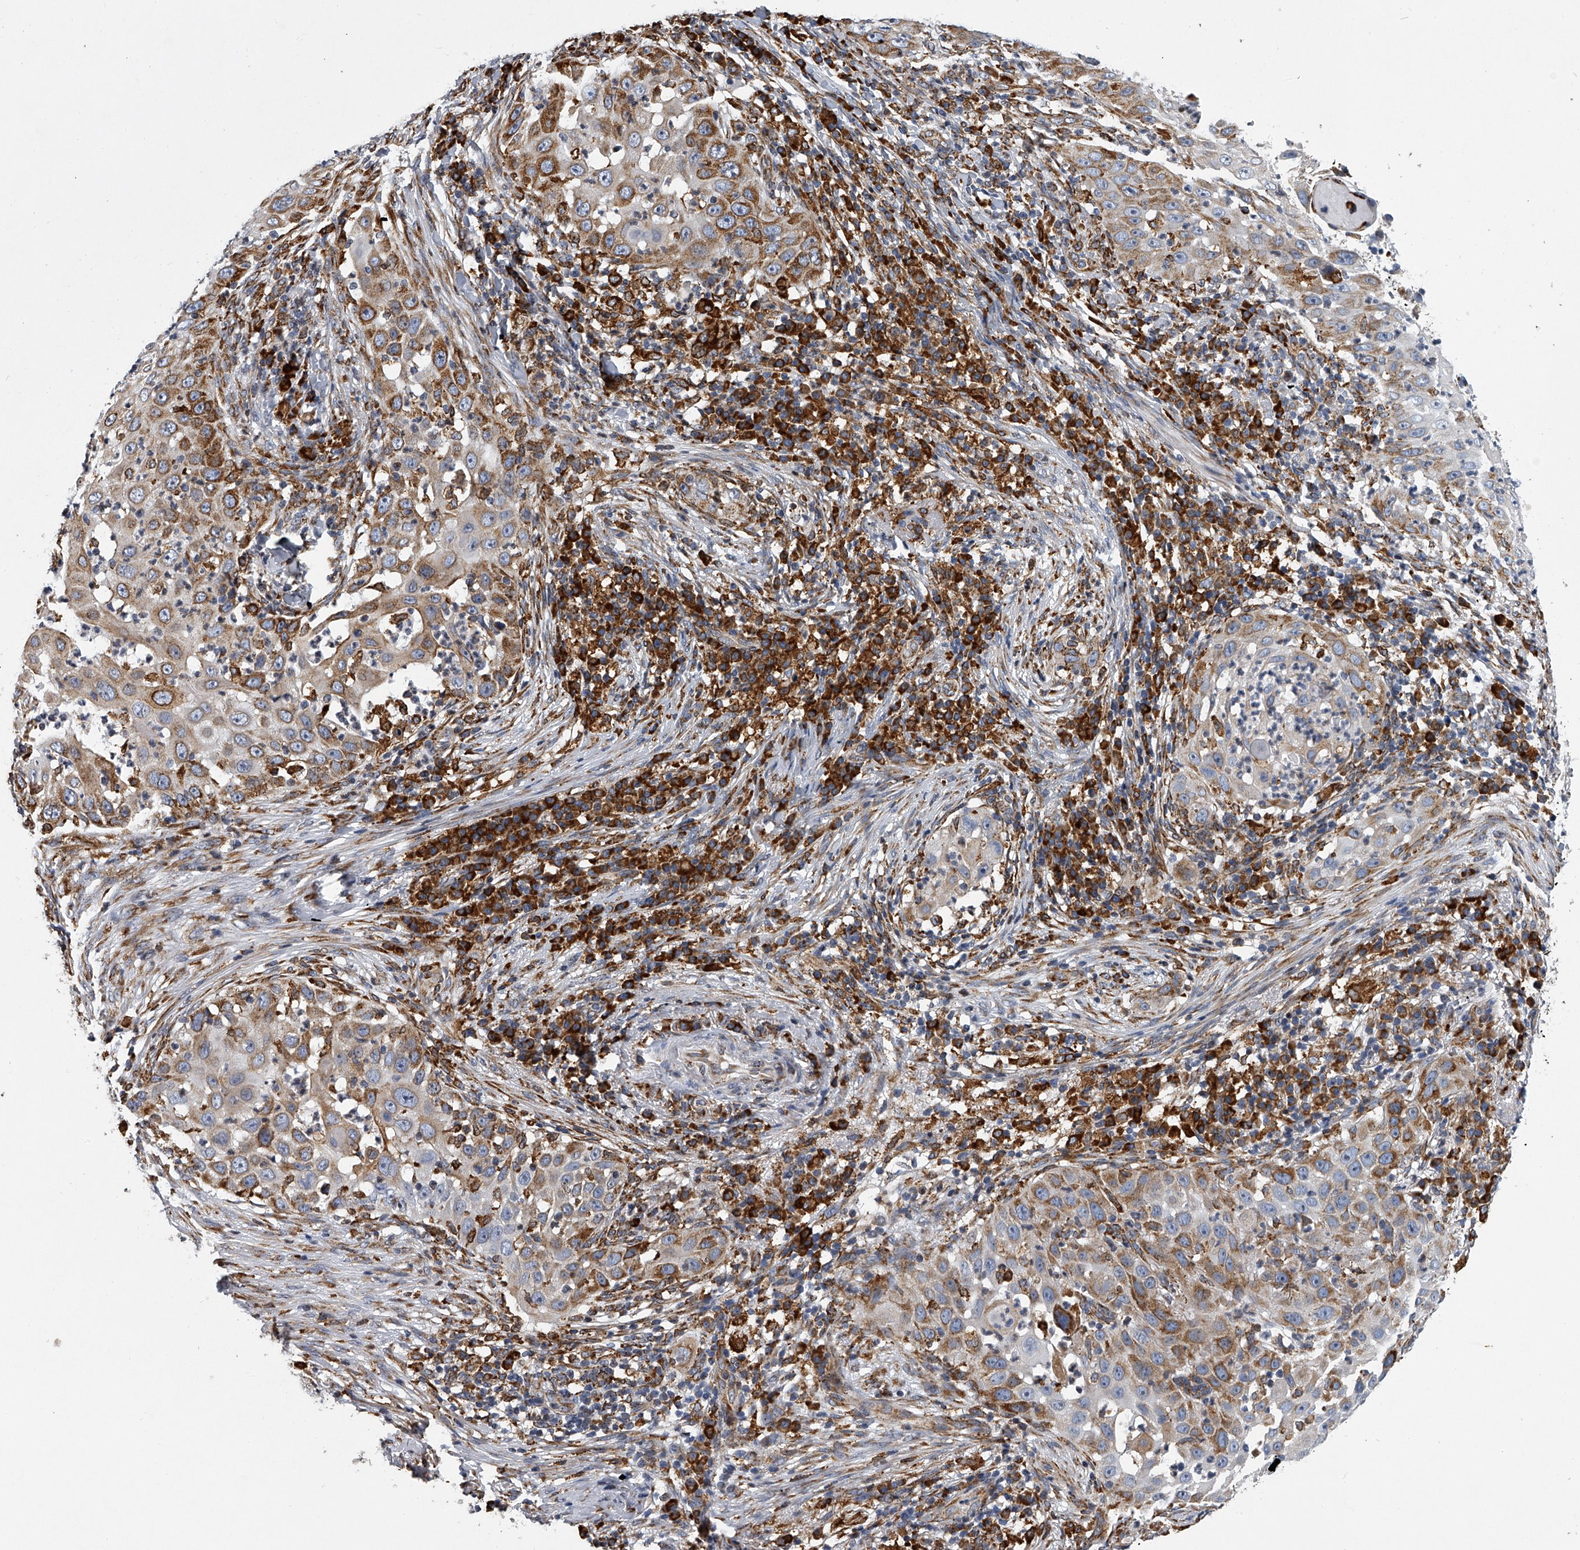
{"staining": {"intensity": "moderate", "quantity": "25%-75%", "location": "cytoplasmic/membranous"}, "tissue": "skin cancer", "cell_type": "Tumor cells", "image_type": "cancer", "snomed": [{"axis": "morphology", "description": "Squamous cell carcinoma, NOS"}, {"axis": "topography", "description": "Skin"}], "caption": "IHC of human skin cancer displays medium levels of moderate cytoplasmic/membranous expression in about 25%-75% of tumor cells. (Stains: DAB (3,3'-diaminobenzidine) in brown, nuclei in blue, Microscopy: brightfield microscopy at high magnification).", "gene": "TMEM63C", "patient": {"sex": "female", "age": 44}}